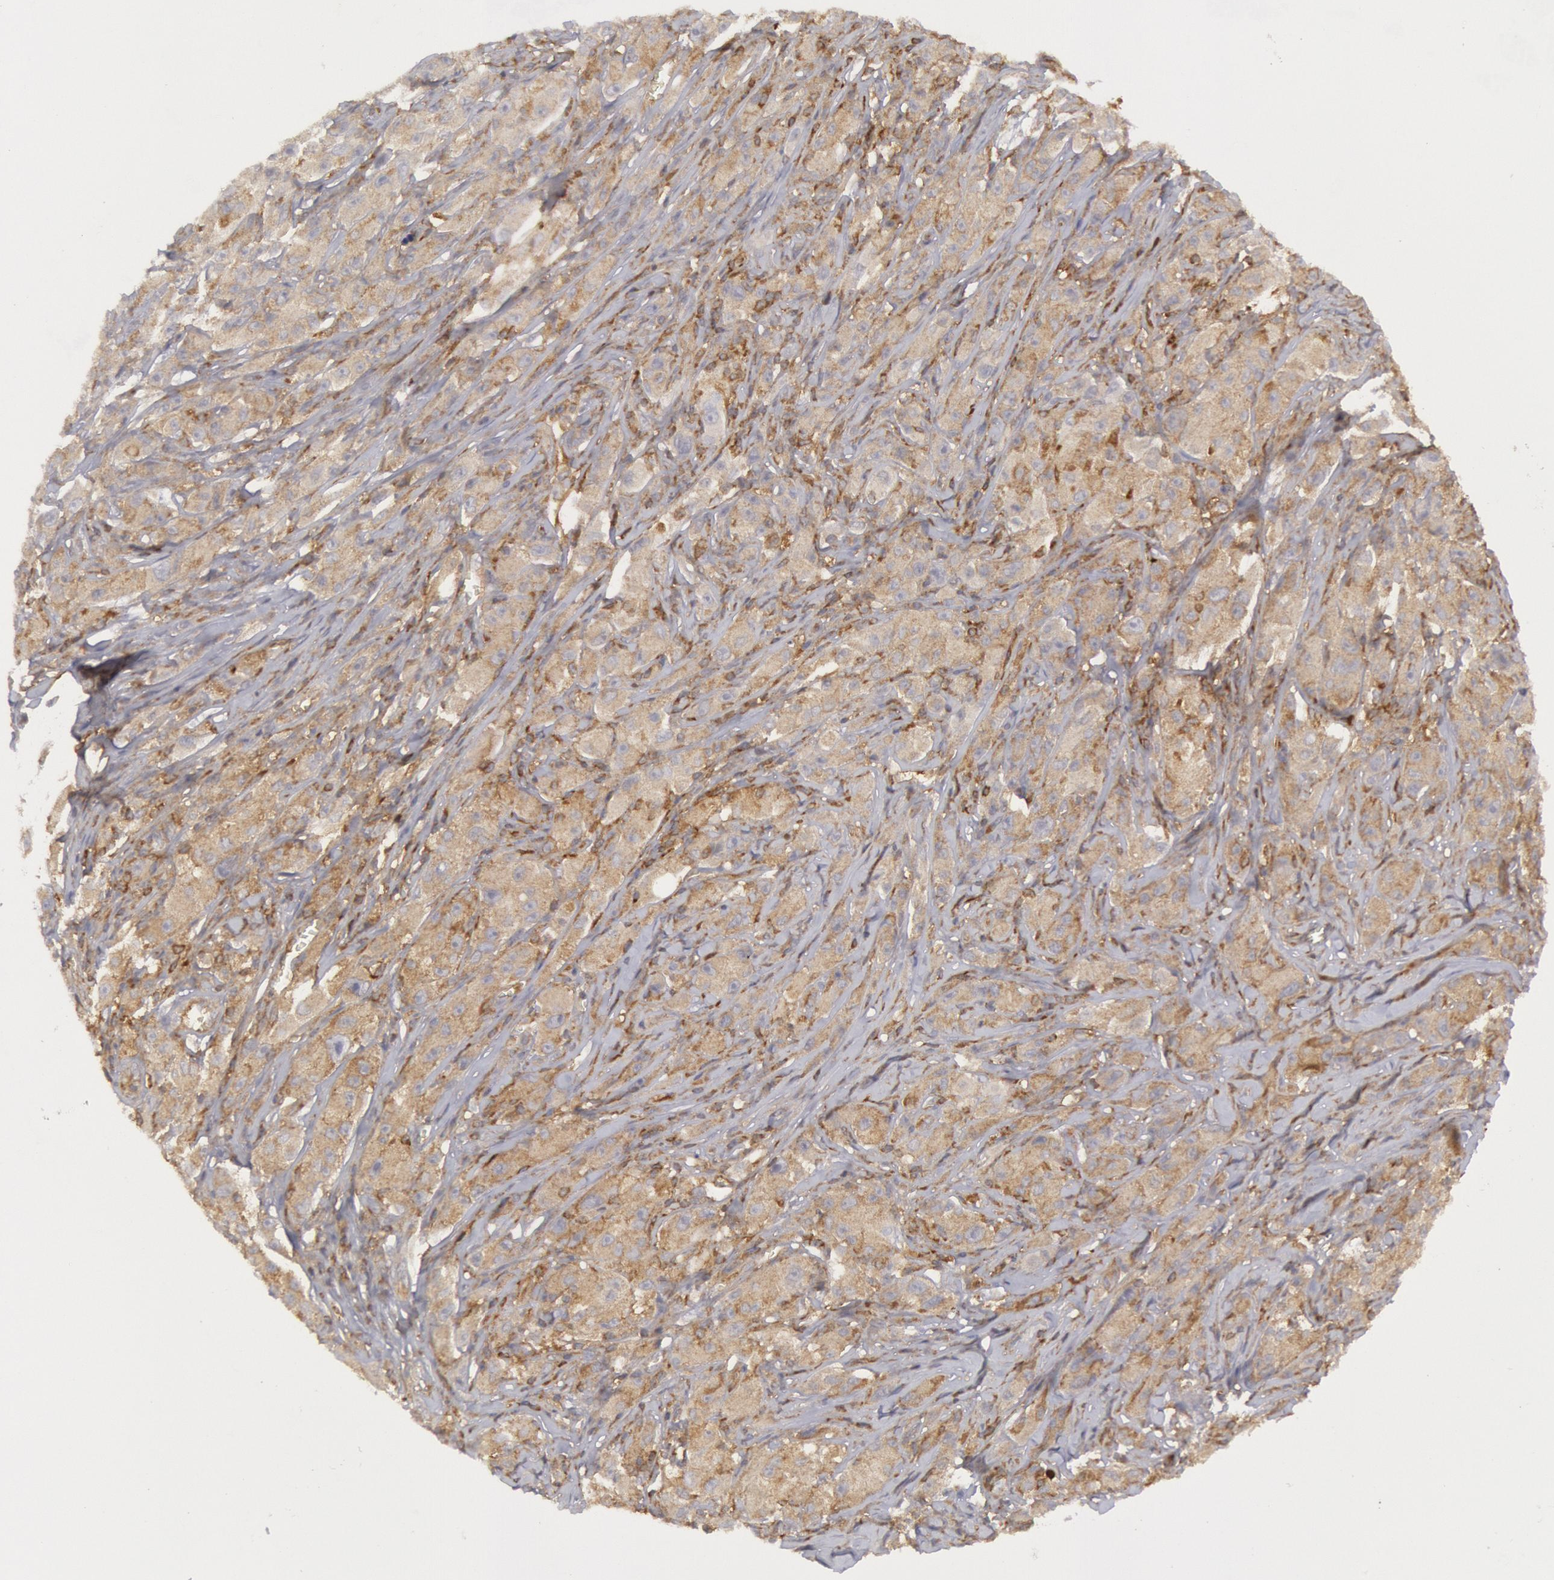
{"staining": {"intensity": "weak", "quantity": ">75%", "location": "cytoplasmic/membranous"}, "tissue": "melanoma", "cell_type": "Tumor cells", "image_type": "cancer", "snomed": [{"axis": "morphology", "description": "Malignant melanoma, NOS"}, {"axis": "topography", "description": "Skin"}], "caption": "Immunohistochemical staining of human malignant melanoma displays weak cytoplasmic/membranous protein expression in about >75% of tumor cells. (Brightfield microscopy of DAB IHC at high magnification).", "gene": "IKBKB", "patient": {"sex": "male", "age": 56}}